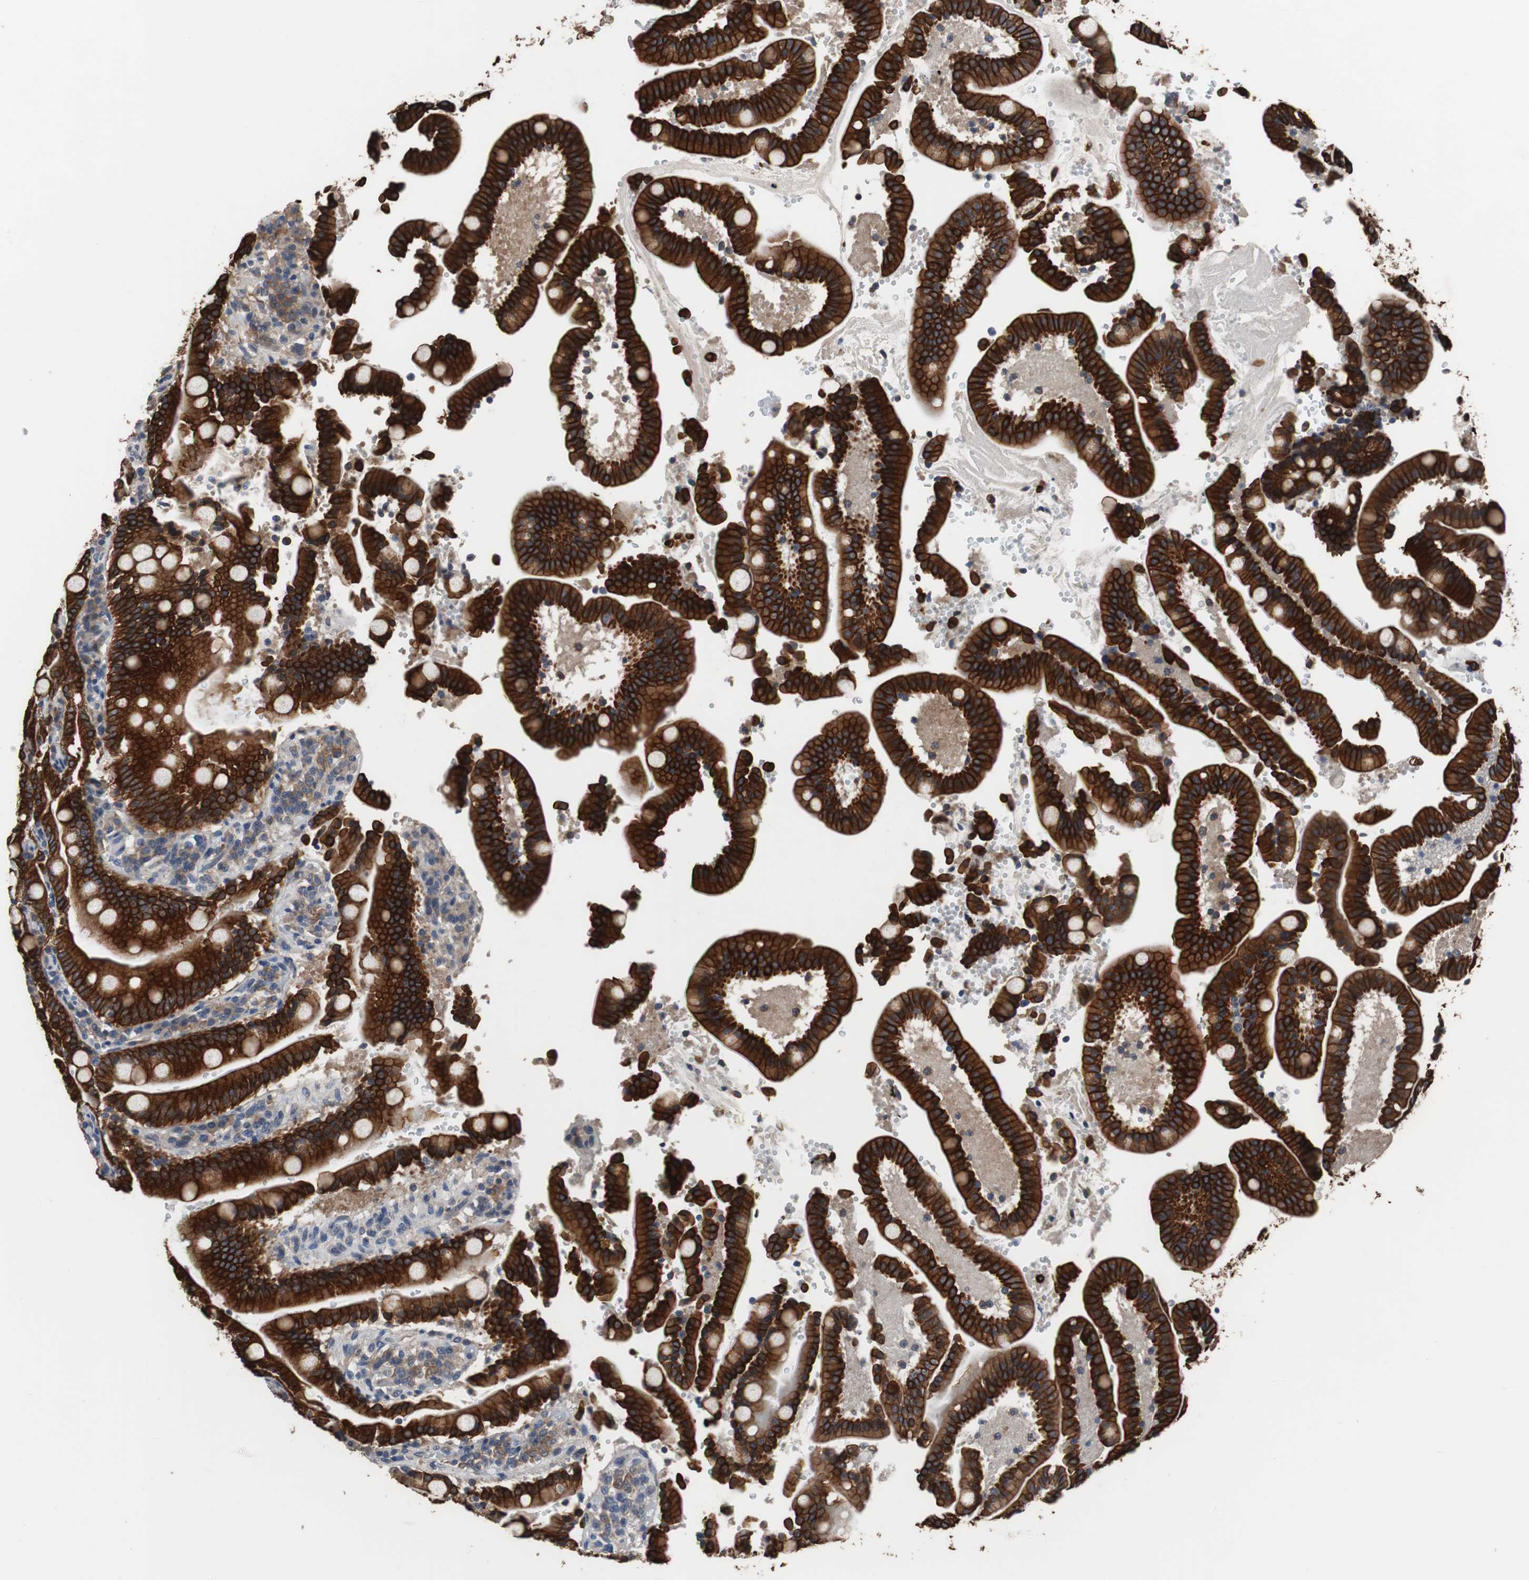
{"staining": {"intensity": "strong", "quantity": ">75%", "location": "cytoplasmic/membranous"}, "tissue": "duodenum", "cell_type": "Glandular cells", "image_type": "normal", "snomed": [{"axis": "morphology", "description": "Normal tissue, NOS"}, {"axis": "topography", "description": "Small intestine, NOS"}], "caption": "Immunohistochemical staining of unremarkable duodenum shows >75% levels of strong cytoplasmic/membranous protein positivity in about >75% of glandular cells.", "gene": "USP10", "patient": {"sex": "female", "age": 71}}